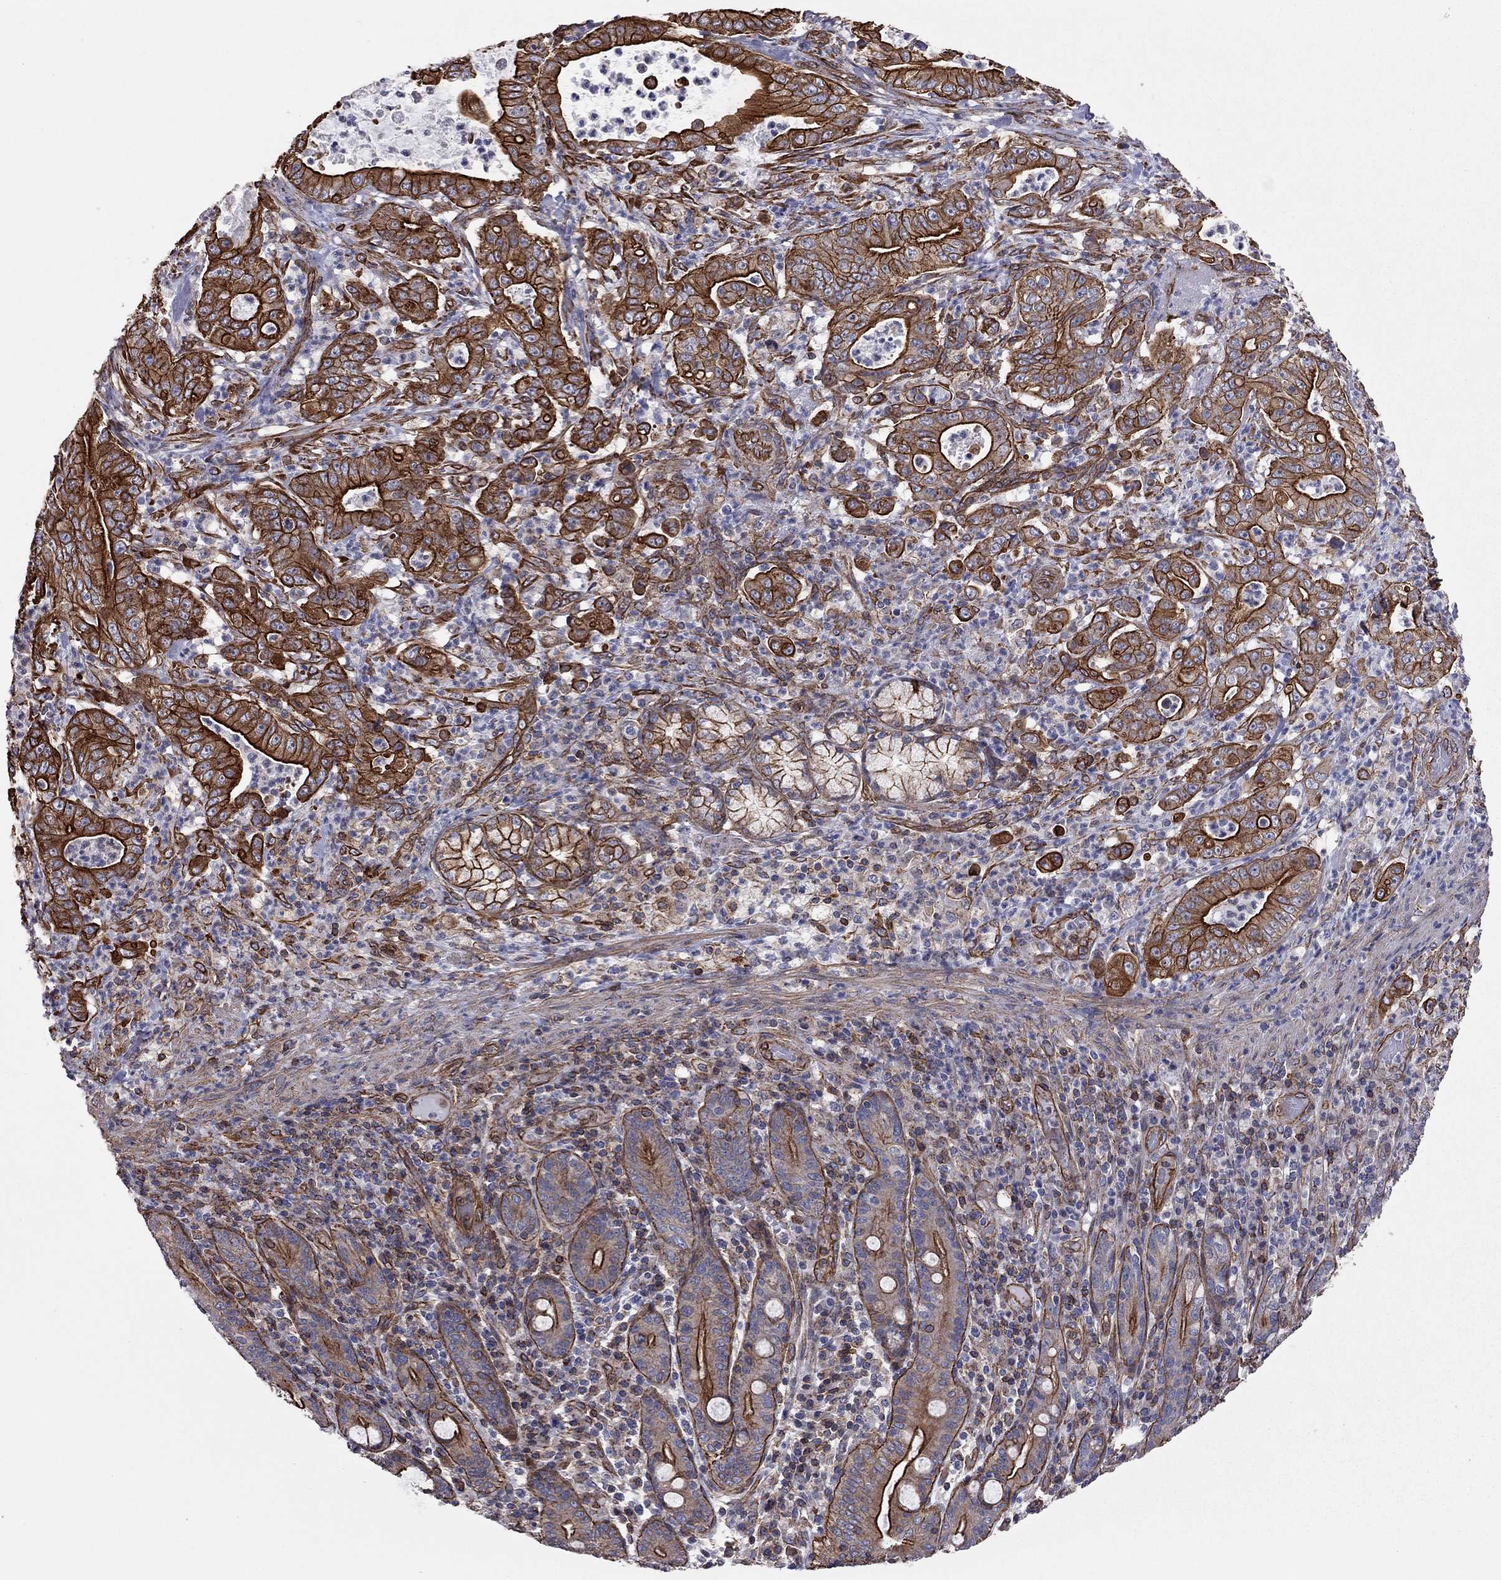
{"staining": {"intensity": "strong", "quantity": ">75%", "location": "cytoplasmic/membranous"}, "tissue": "pancreatic cancer", "cell_type": "Tumor cells", "image_type": "cancer", "snomed": [{"axis": "morphology", "description": "Adenocarcinoma, NOS"}, {"axis": "topography", "description": "Pancreas"}], "caption": "A brown stain shows strong cytoplasmic/membranous staining of a protein in human pancreatic cancer (adenocarcinoma) tumor cells.", "gene": "BICDL2", "patient": {"sex": "male", "age": 71}}